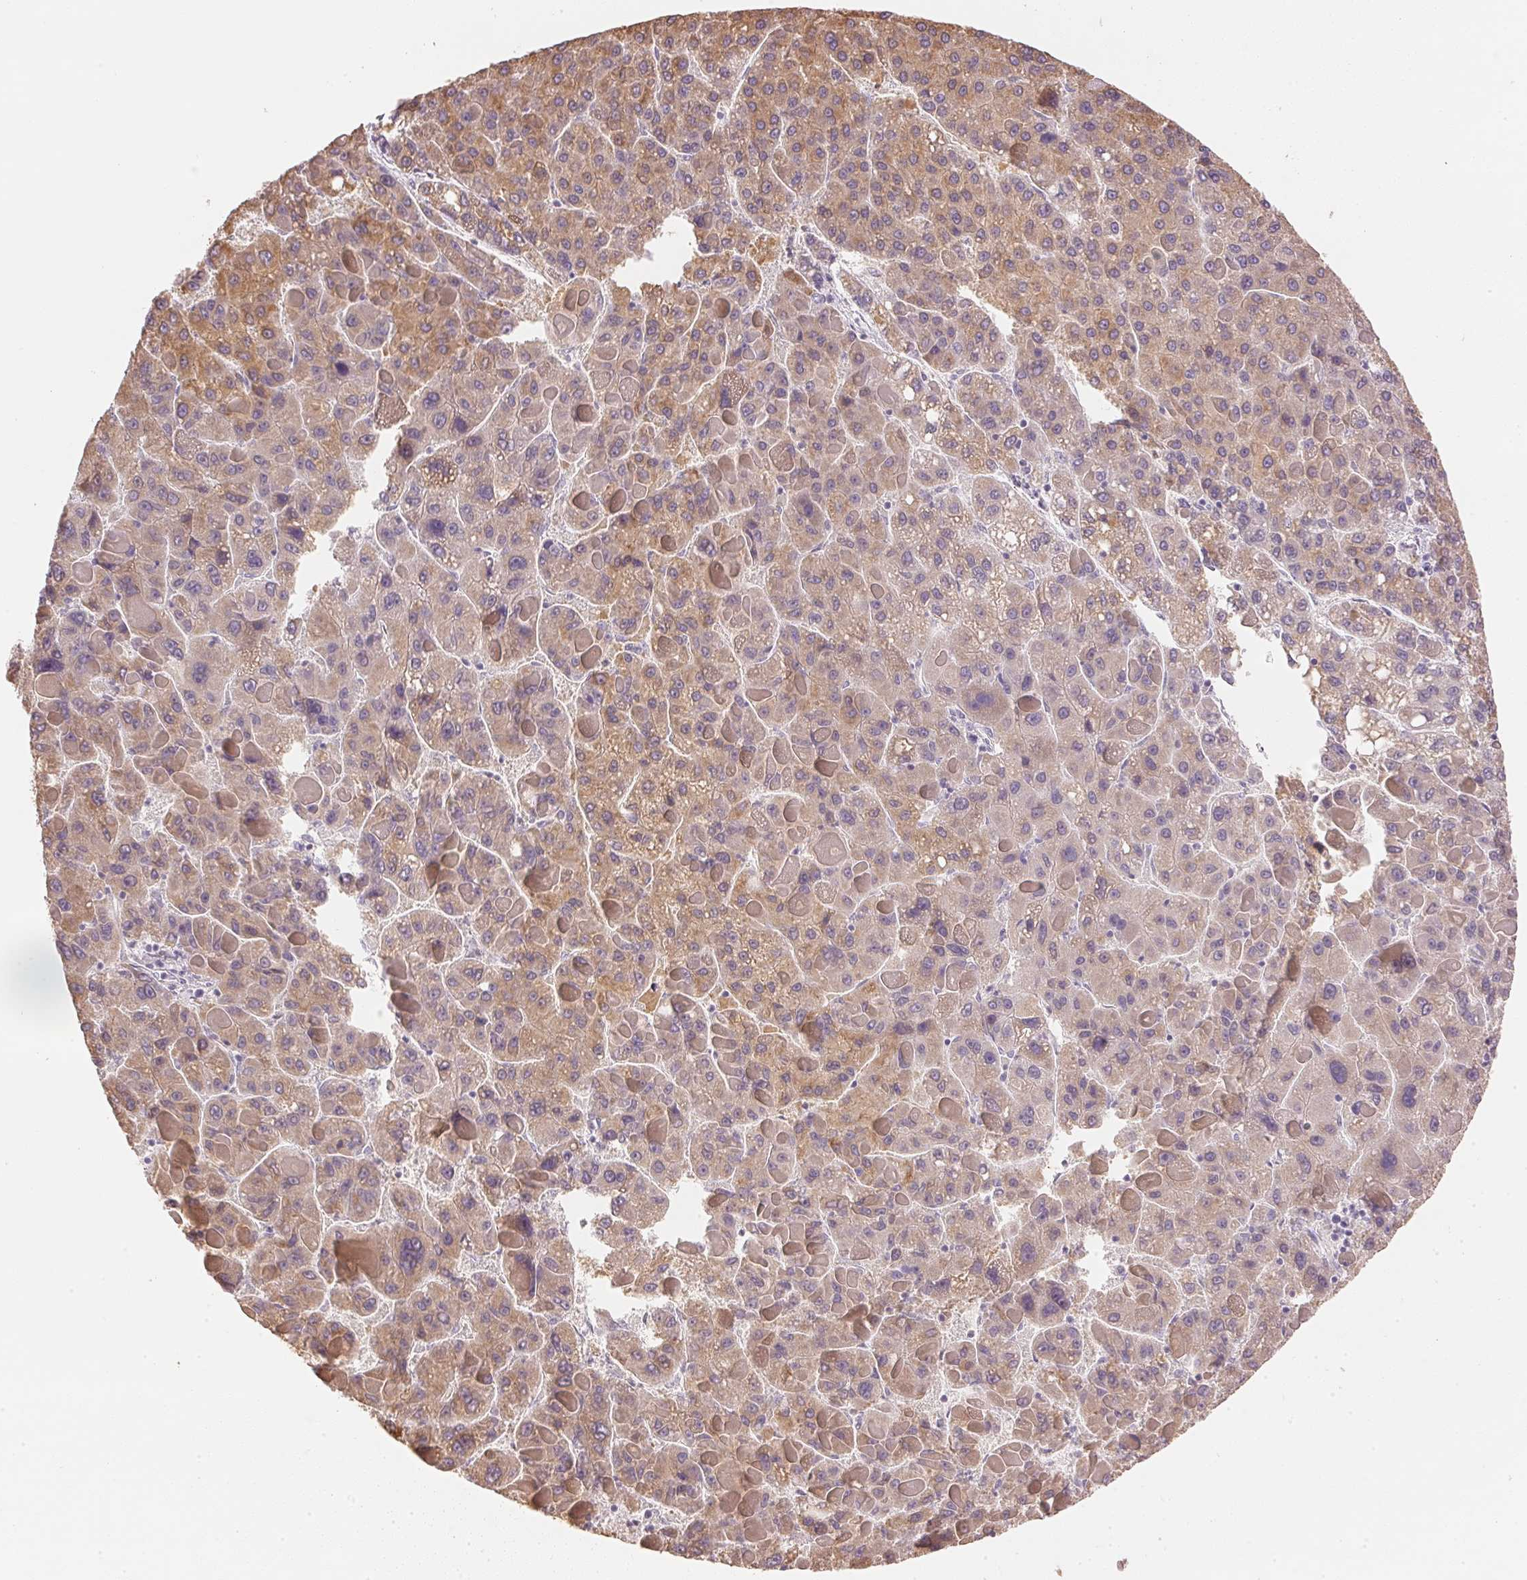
{"staining": {"intensity": "moderate", "quantity": "25%-75%", "location": "cytoplasmic/membranous"}, "tissue": "liver cancer", "cell_type": "Tumor cells", "image_type": "cancer", "snomed": [{"axis": "morphology", "description": "Carcinoma, Hepatocellular, NOS"}, {"axis": "topography", "description": "Liver"}], "caption": "Immunohistochemical staining of human liver cancer (hepatocellular carcinoma) exhibits medium levels of moderate cytoplasmic/membranous positivity in approximately 25%-75% of tumor cells.", "gene": "DHCR24", "patient": {"sex": "female", "age": 82}}